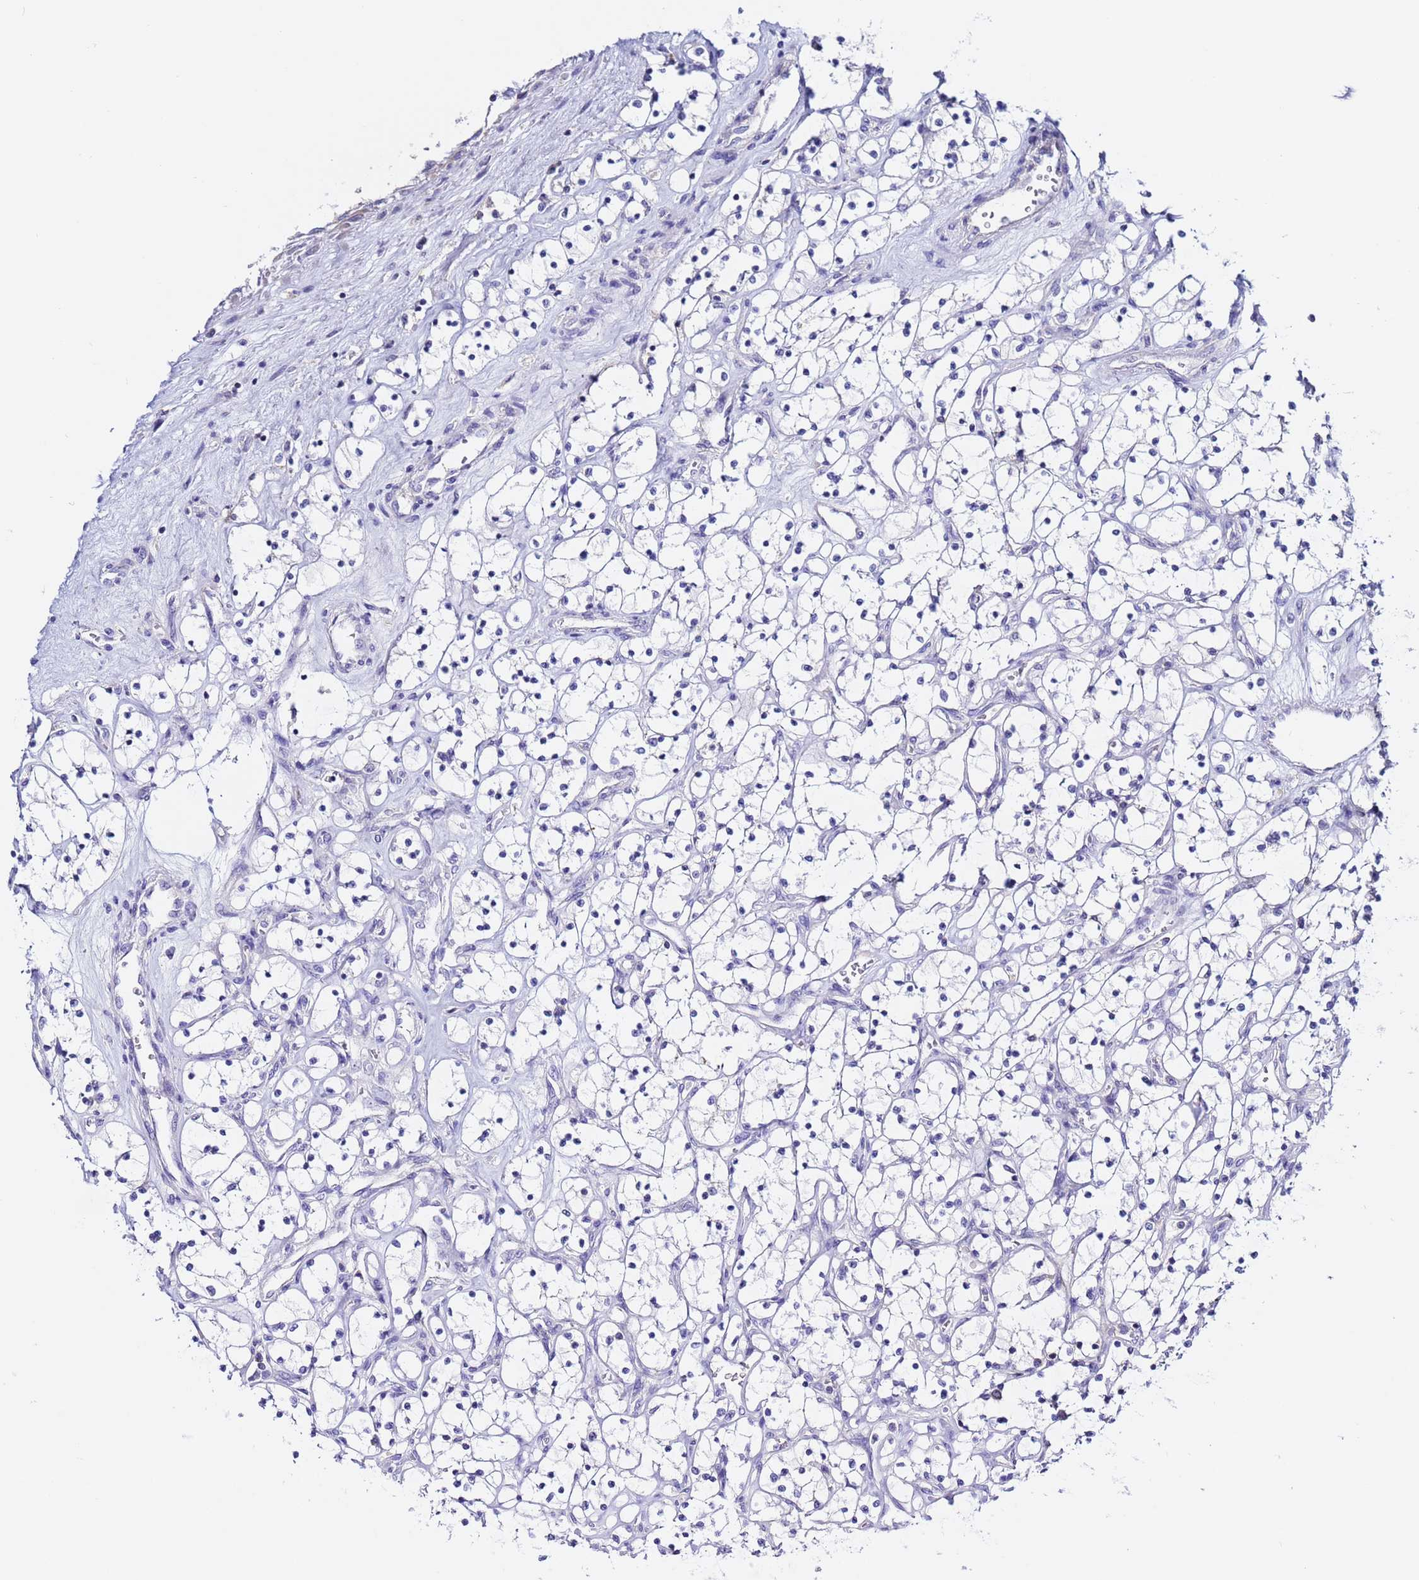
{"staining": {"intensity": "negative", "quantity": "none", "location": "none"}, "tissue": "renal cancer", "cell_type": "Tumor cells", "image_type": "cancer", "snomed": [{"axis": "morphology", "description": "Adenocarcinoma, NOS"}, {"axis": "topography", "description": "Kidney"}], "caption": "IHC of renal adenocarcinoma shows no positivity in tumor cells. Nuclei are stained in blue.", "gene": "LENG1", "patient": {"sex": "female", "age": 69}}